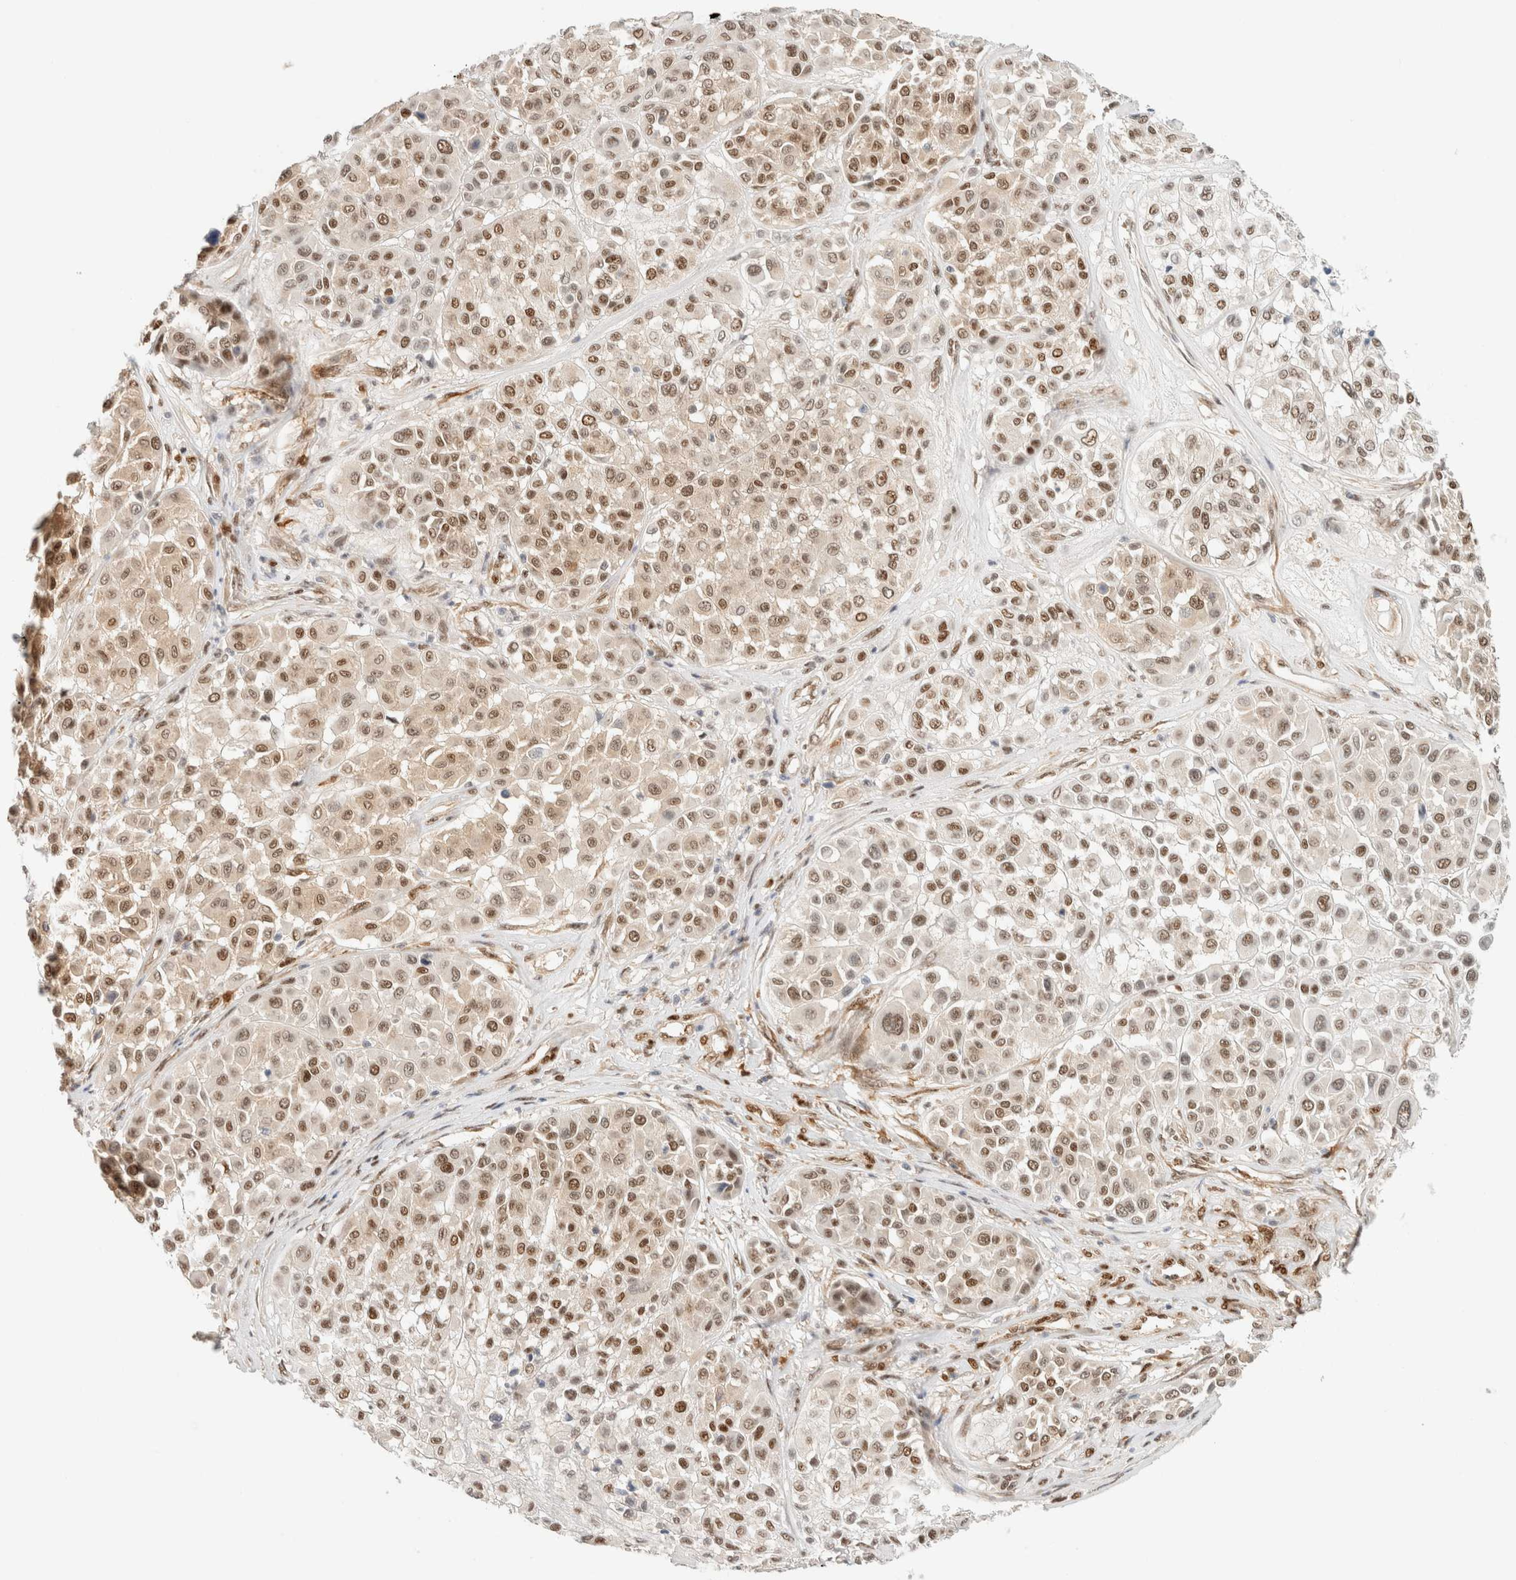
{"staining": {"intensity": "moderate", "quantity": ">75%", "location": "nuclear"}, "tissue": "melanoma", "cell_type": "Tumor cells", "image_type": "cancer", "snomed": [{"axis": "morphology", "description": "Malignant melanoma, Metastatic site"}, {"axis": "topography", "description": "Soft tissue"}], "caption": "Protein staining of melanoma tissue exhibits moderate nuclear staining in about >75% of tumor cells.", "gene": "ZNF768", "patient": {"sex": "male", "age": 41}}